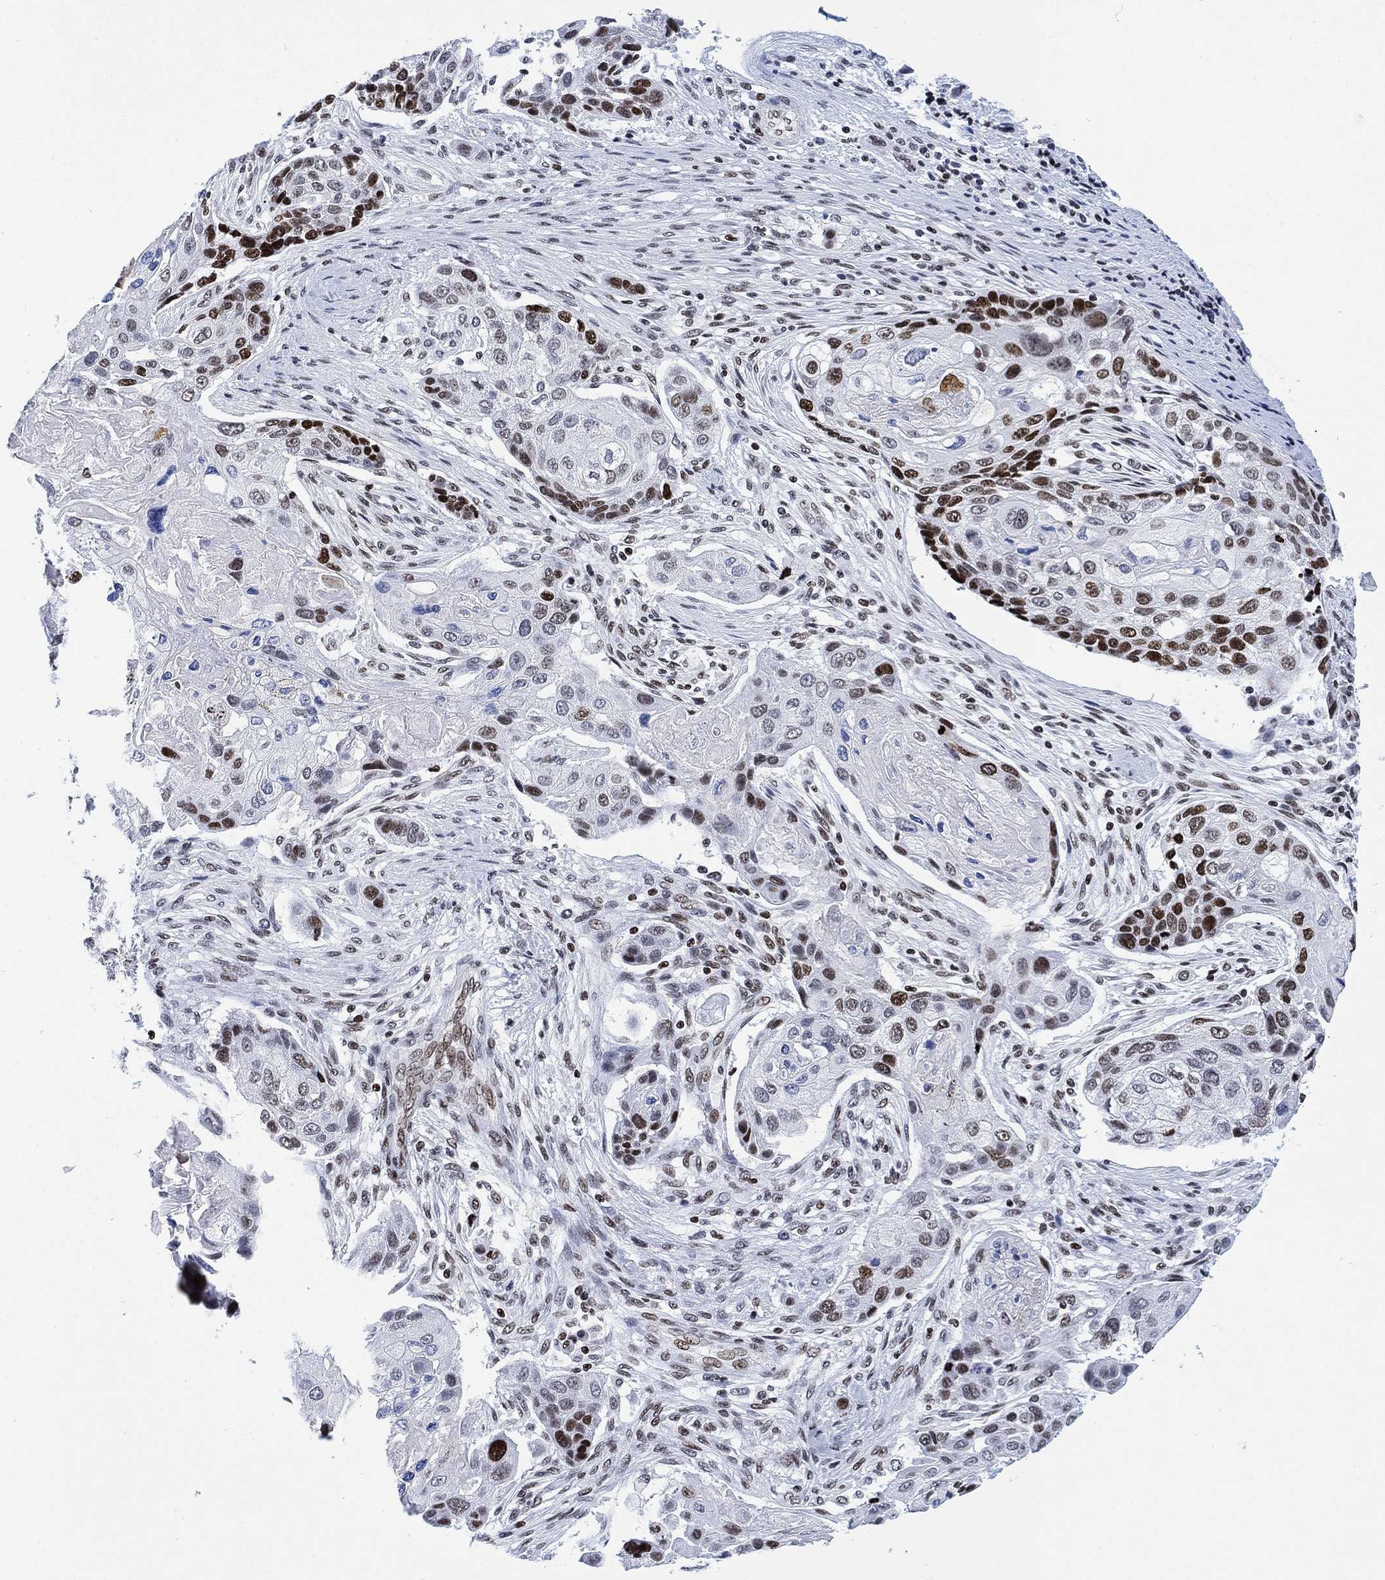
{"staining": {"intensity": "strong", "quantity": "25%-75%", "location": "nuclear"}, "tissue": "lung cancer", "cell_type": "Tumor cells", "image_type": "cancer", "snomed": [{"axis": "morphology", "description": "Normal tissue, NOS"}, {"axis": "morphology", "description": "Squamous cell carcinoma, NOS"}, {"axis": "topography", "description": "Bronchus"}, {"axis": "topography", "description": "Lung"}], "caption": "Squamous cell carcinoma (lung) stained with DAB (3,3'-diaminobenzidine) IHC displays high levels of strong nuclear staining in about 25%-75% of tumor cells.", "gene": "H1-10", "patient": {"sex": "male", "age": 69}}